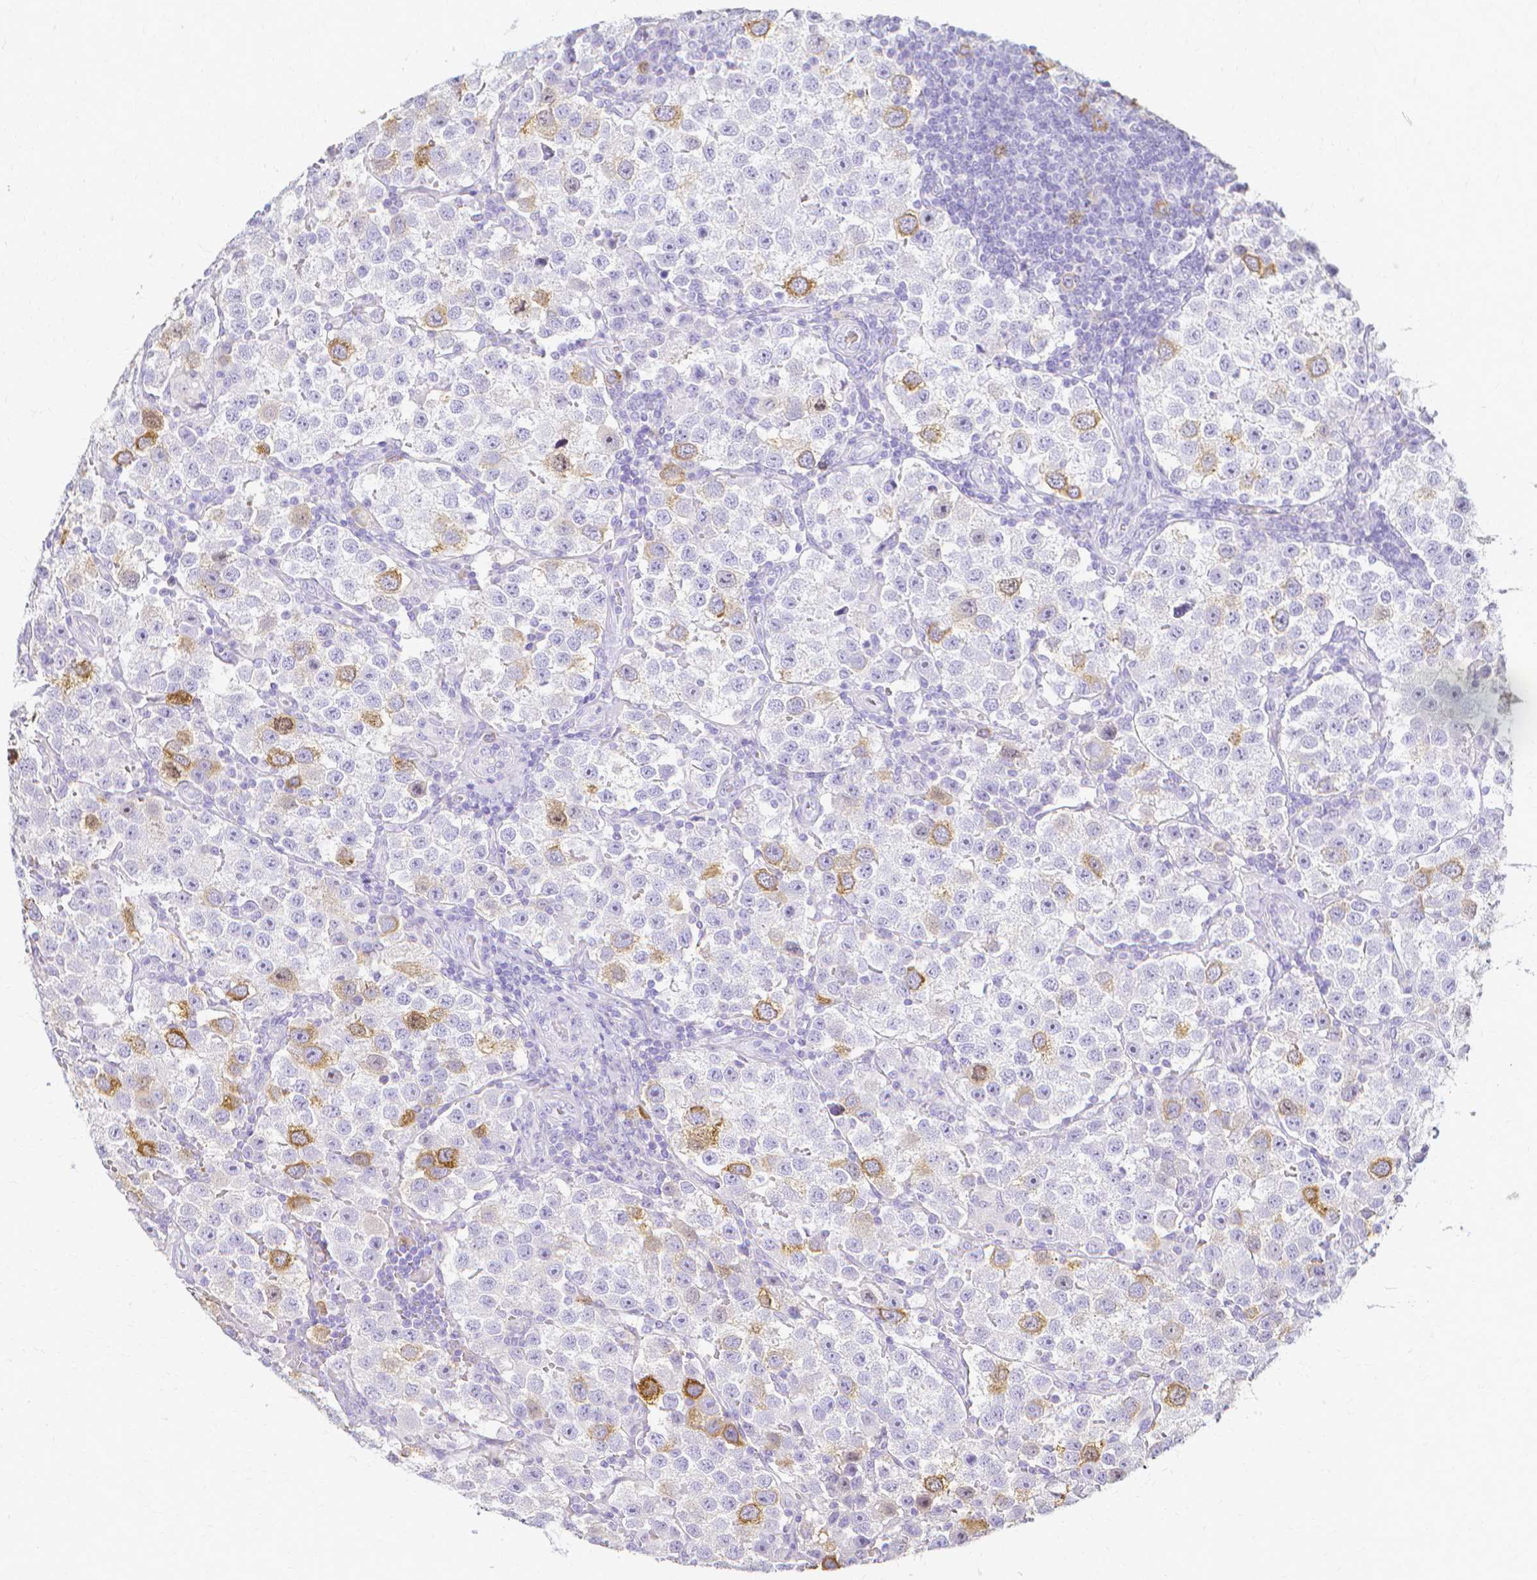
{"staining": {"intensity": "moderate", "quantity": "<25%", "location": "cytoplasmic/membranous"}, "tissue": "testis cancer", "cell_type": "Tumor cells", "image_type": "cancer", "snomed": [{"axis": "morphology", "description": "Seminoma, NOS"}, {"axis": "topography", "description": "Testis"}], "caption": "This histopathology image exhibits immunohistochemistry staining of human testis cancer (seminoma), with low moderate cytoplasmic/membranous positivity in about <25% of tumor cells.", "gene": "CCNB1", "patient": {"sex": "male", "age": 37}}